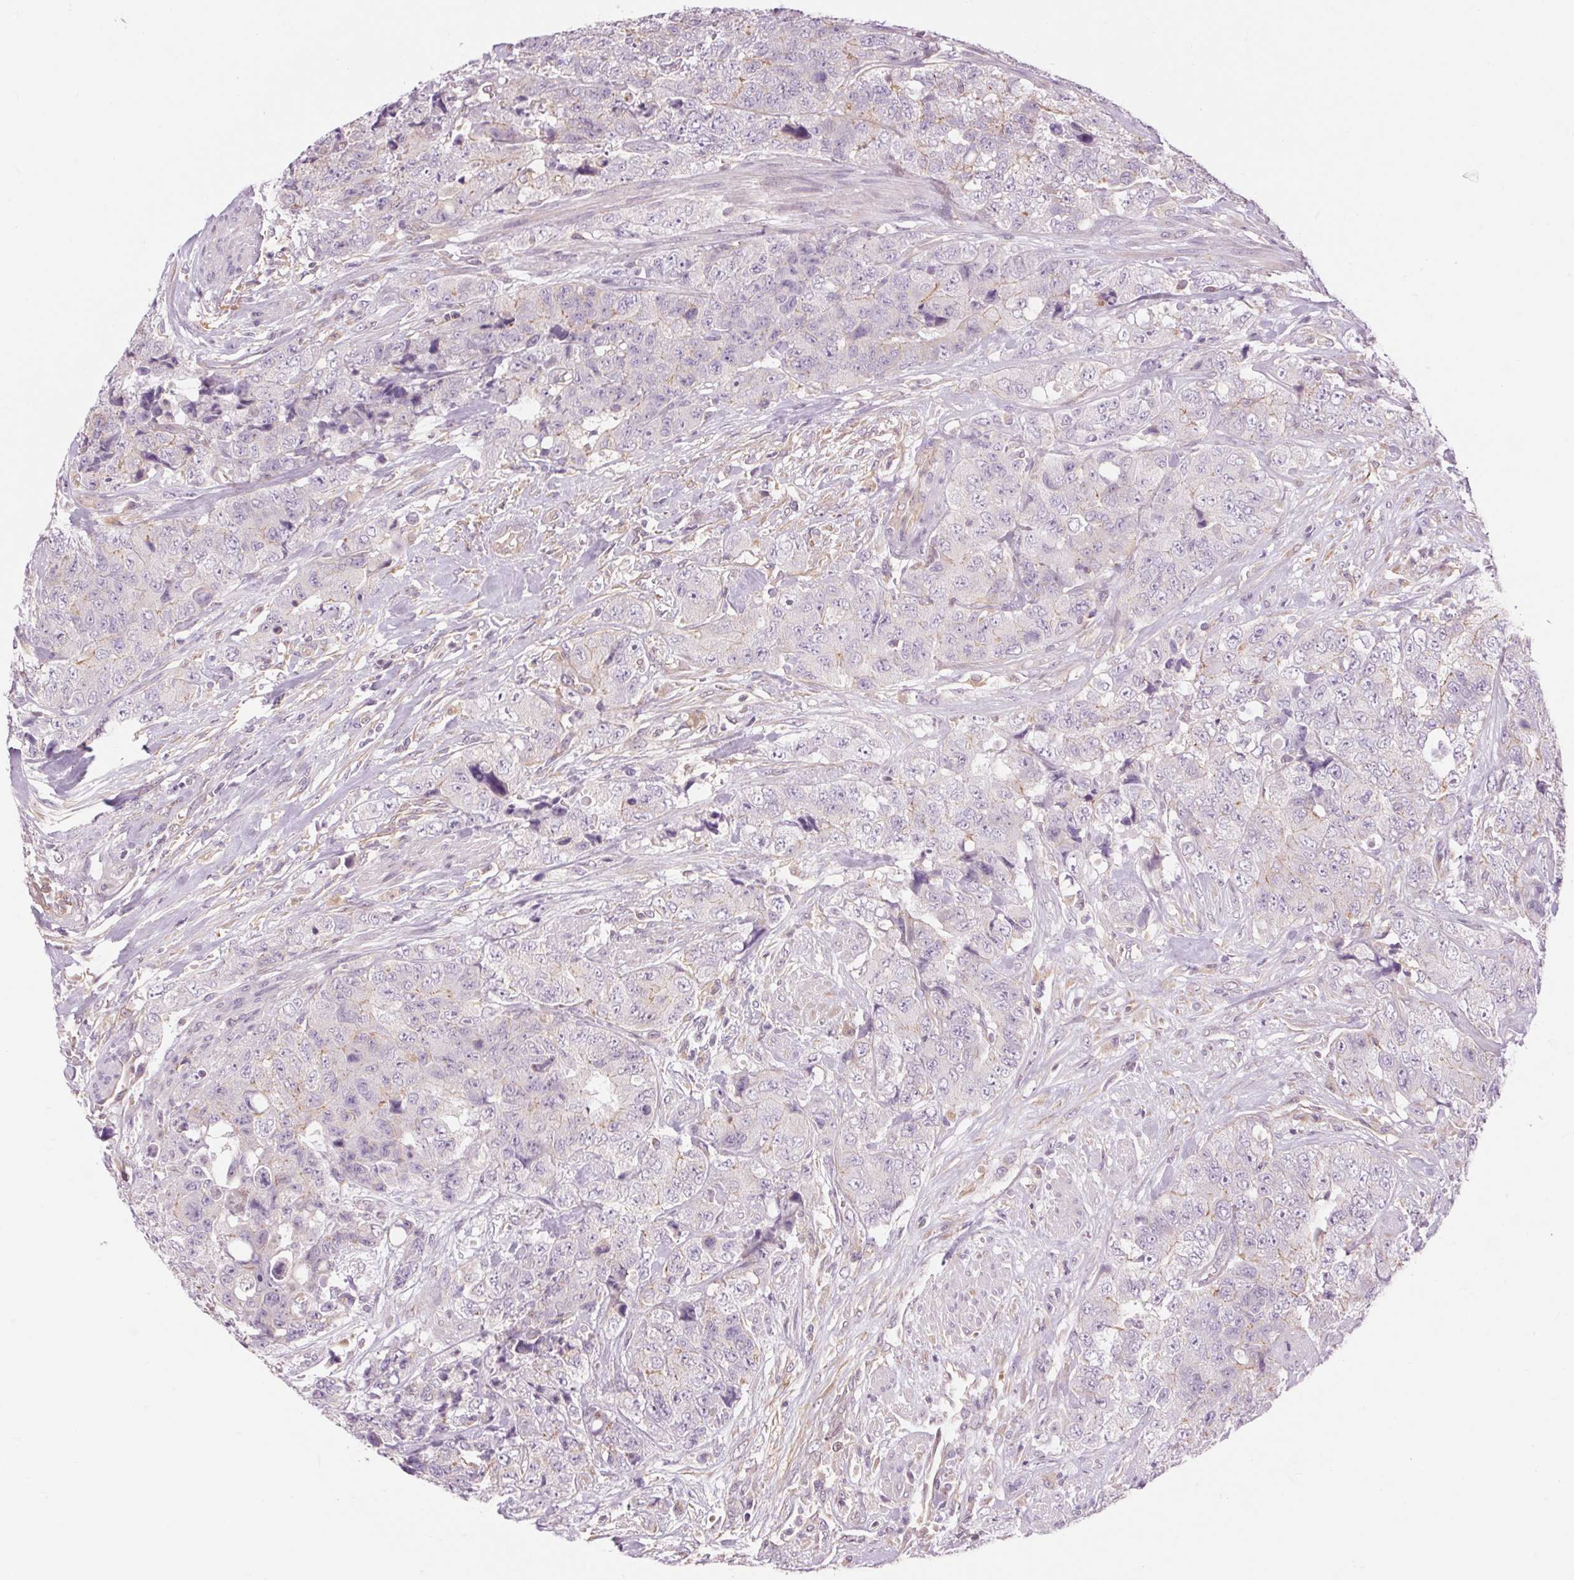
{"staining": {"intensity": "moderate", "quantity": "<25%", "location": "cytoplasmic/membranous"}, "tissue": "urothelial cancer", "cell_type": "Tumor cells", "image_type": "cancer", "snomed": [{"axis": "morphology", "description": "Urothelial carcinoma, High grade"}, {"axis": "topography", "description": "Urinary bladder"}], "caption": "Protein expression analysis of human urothelial cancer reveals moderate cytoplasmic/membranous staining in about <25% of tumor cells.", "gene": "TM6SF1", "patient": {"sex": "female", "age": 78}}